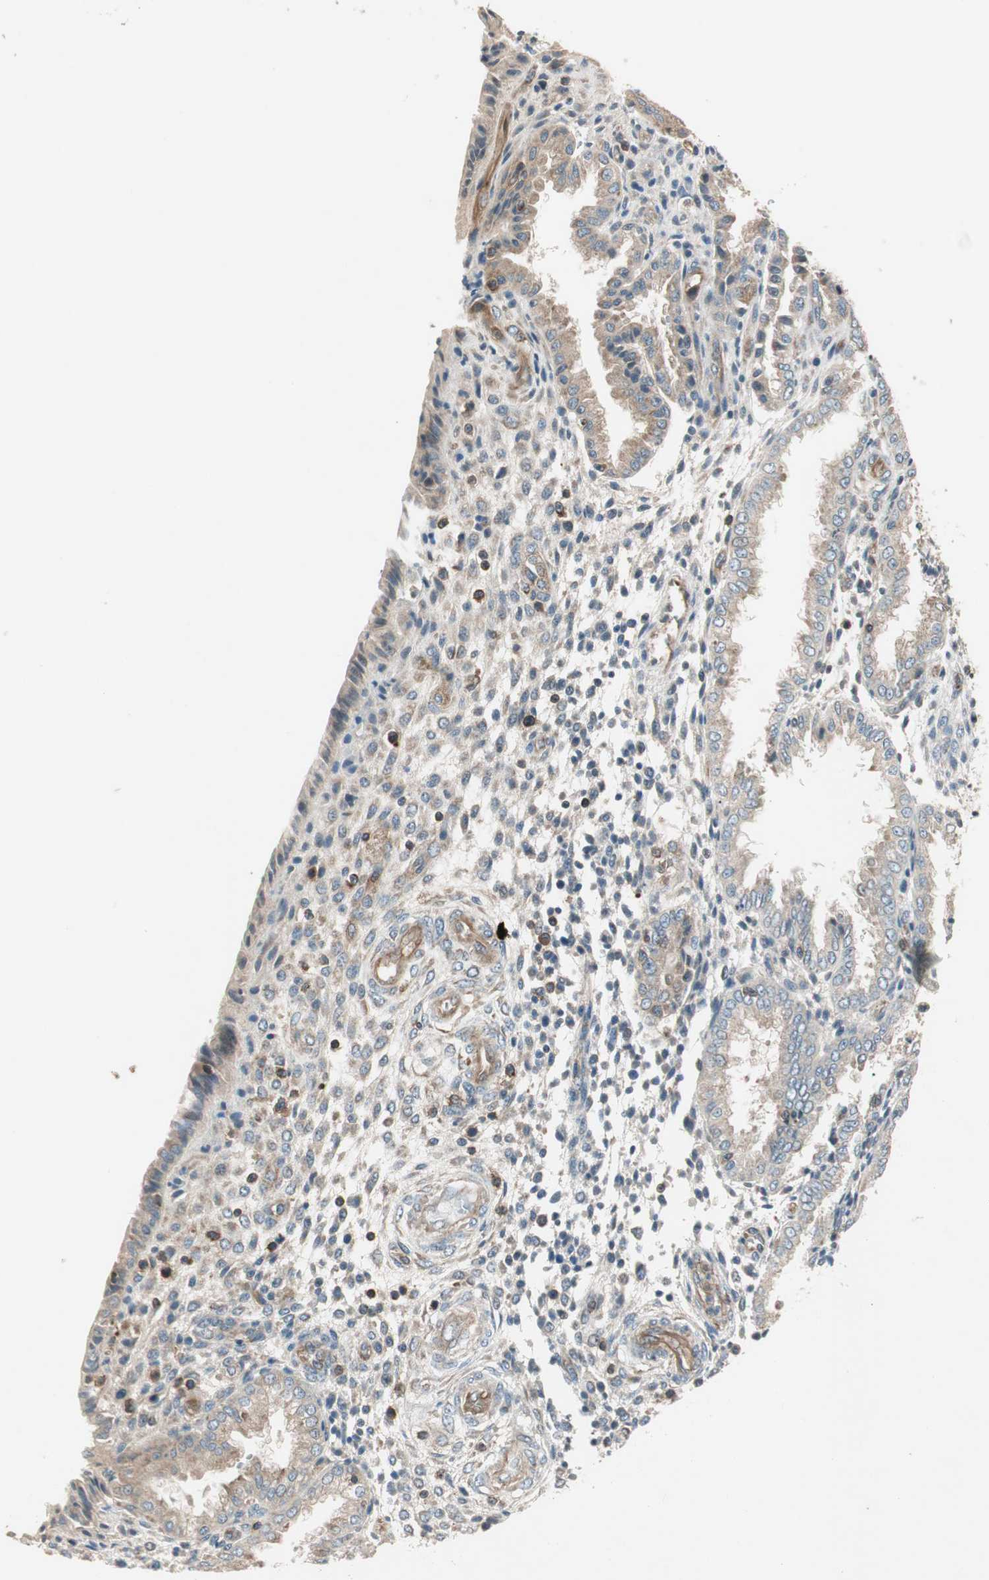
{"staining": {"intensity": "moderate", "quantity": "25%-75%", "location": "cytoplasmic/membranous"}, "tissue": "endometrium", "cell_type": "Cells in endometrial stroma", "image_type": "normal", "snomed": [{"axis": "morphology", "description": "Normal tissue, NOS"}, {"axis": "topography", "description": "Endometrium"}], "caption": "Immunohistochemistry staining of normal endometrium, which reveals medium levels of moderate cytoplasmic/membranous staining in approximately 25%-75% of cells in endometrial stroma indicating moderate cytoplasmic/membranous protein expression. The staining was performed using DAB (brown) for protein detection and nuclei were counterstained in hematoxylin (blue).", "gene": "CHADL", "patient": {"sex": "female", "age": 33}}